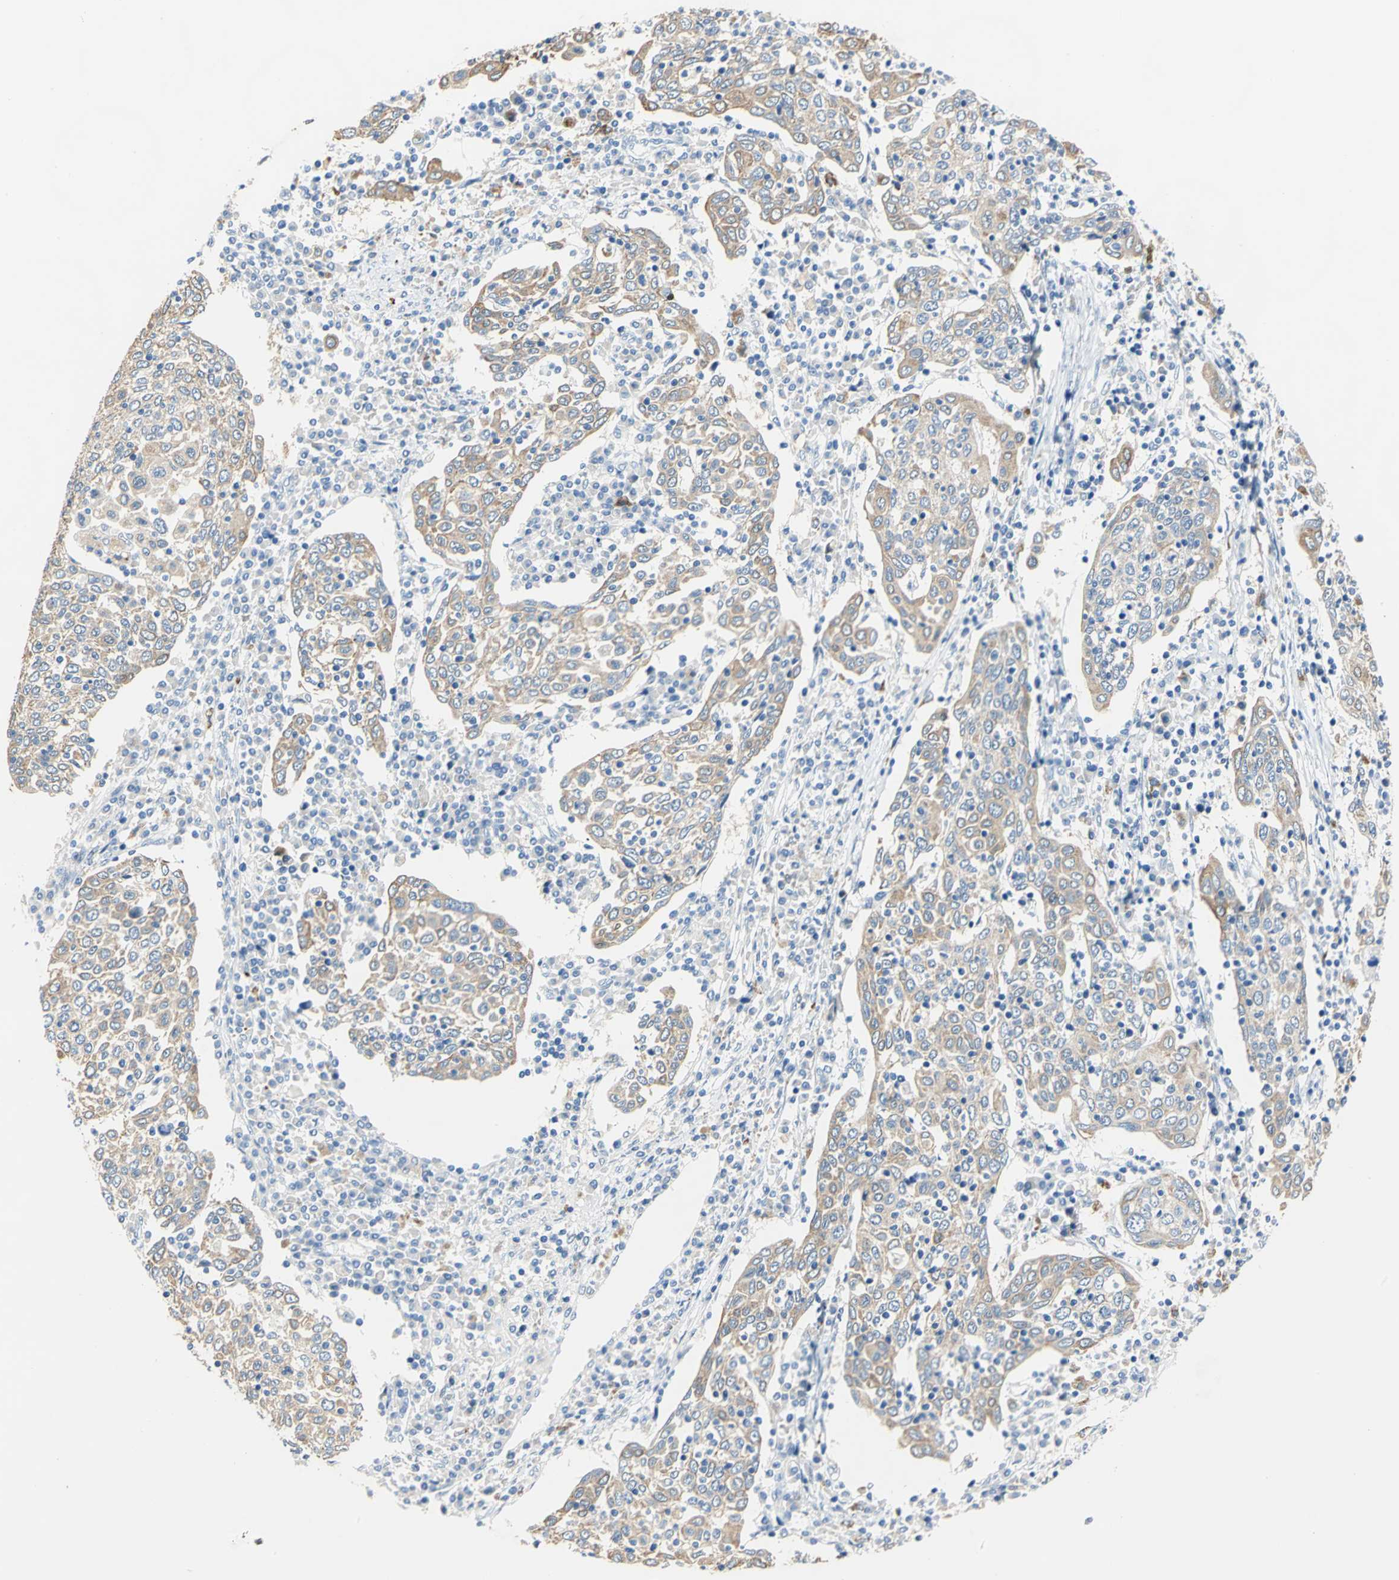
{"staining": {"intensity": "weak", "quantity": ">75%", "location": "cytoplasmic/membranous"}, "tissue": "cervical cancer", "cell_type": "Tumor cells", "image_type": "cancer", "snomed": [{"axis": "morphology", "description": "Squamous cell carcinoma, NOS"}, {"axis": "topography", "description": "Cervix"}], "caption": "A brown stain highlights weak cytoplasmic/membranous positivity of a protein in human squamous cell carcinoma (cervical) tumor cells.", "gene": "RASD2", "patient": {"sex": "female", "age": 40}}